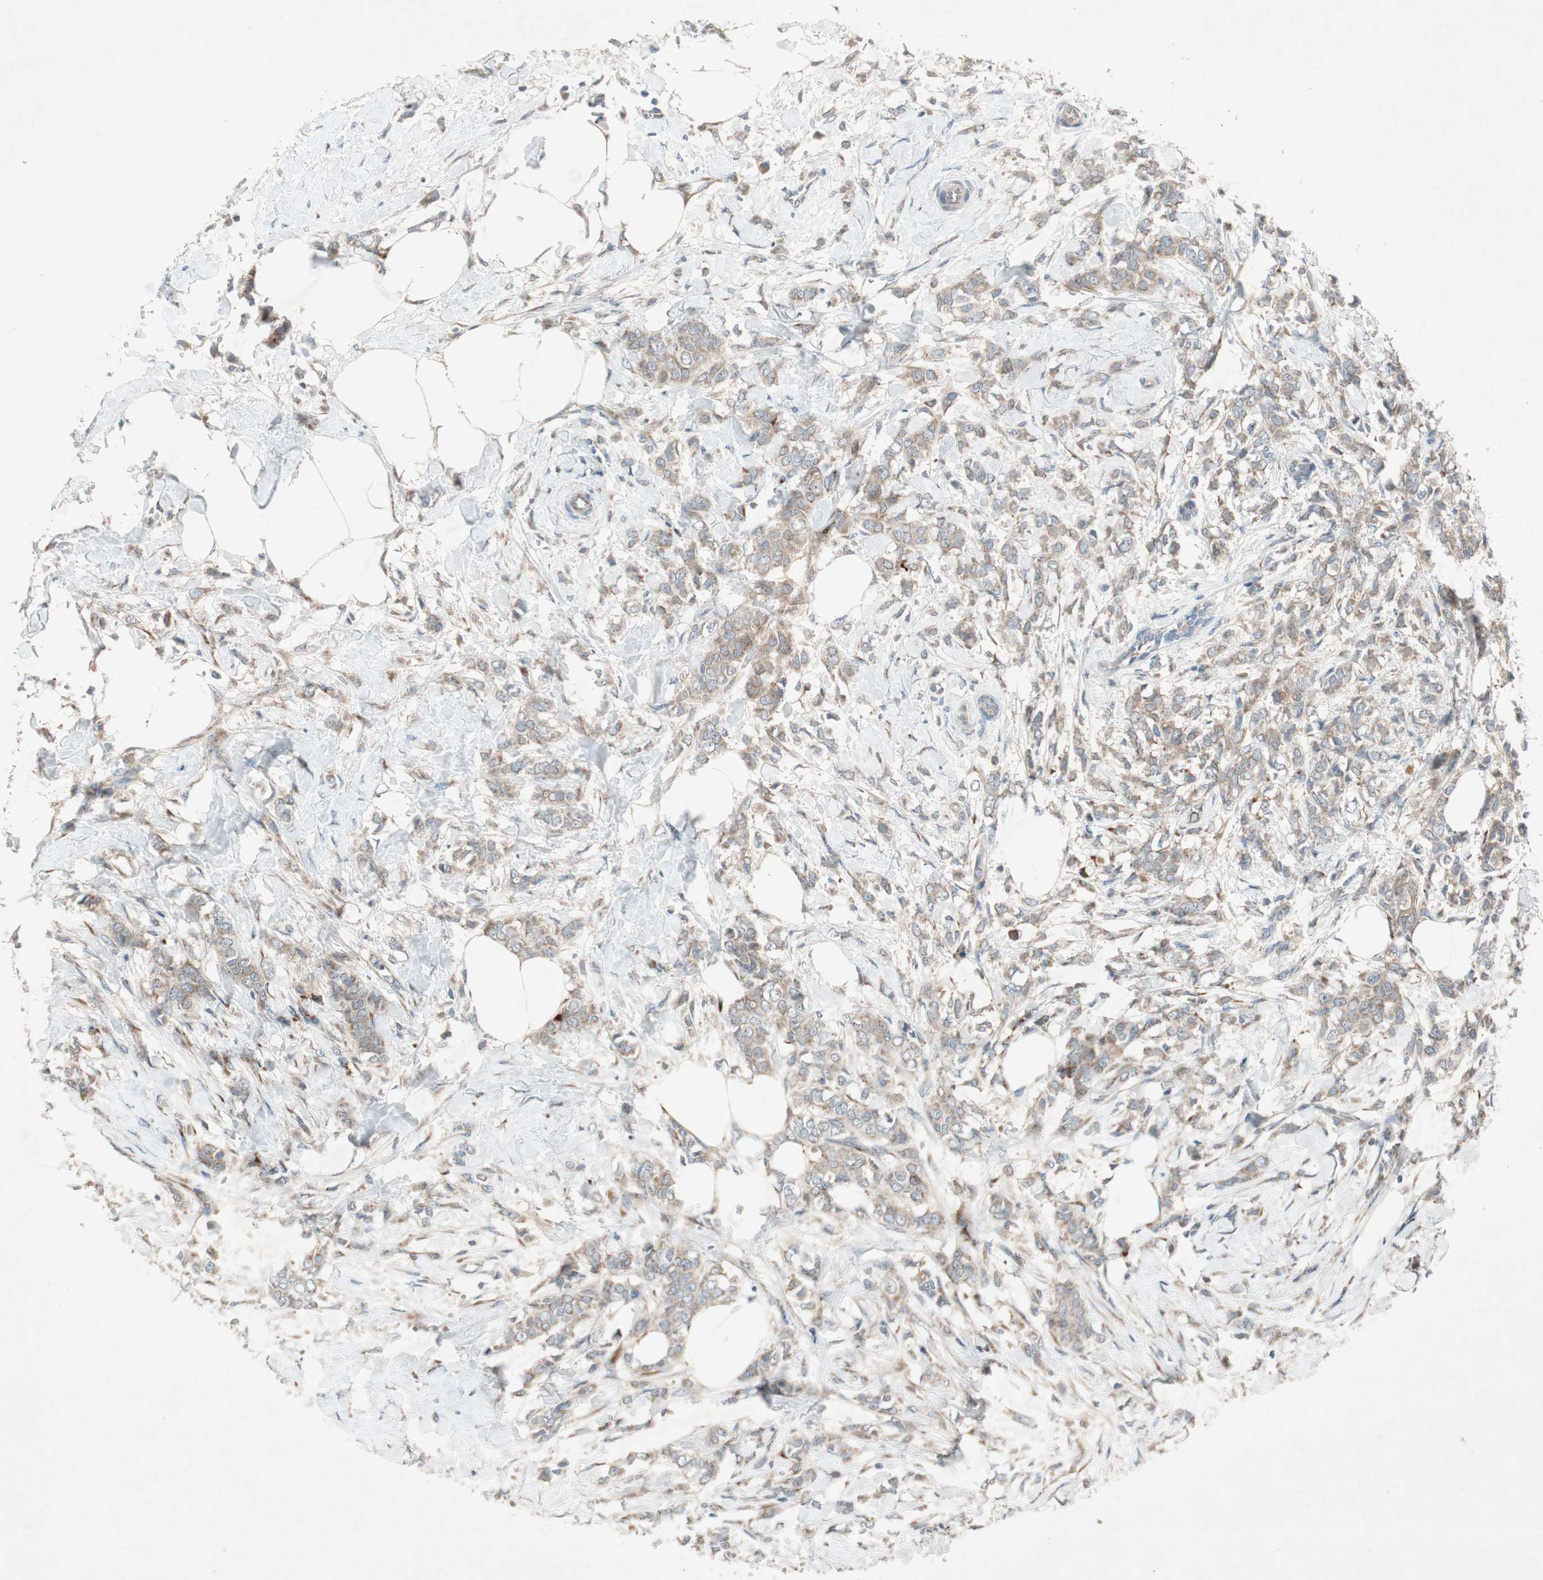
{"staining": {"intensity": "moderate", "quantity": ">75%", "location": "cytoplasmic/membranous"}, "tissue": "breast cancer", "cell_type": "Tumor cells", "image_type": "cancer", "snomed": [{"axis": "morphology", "description": "Lobular carcinoma, in situ"}, {"axis": "morphology", "description": "Lobular carcinoma"}, {"axis": "topography", "description": "Breast"}], "caption": "IHC (DAB) staining of breast cancer shows moderate cytoplasmic/membranous protein staining in about >75% of tumor cells.", "gene": "APOO", "patient": {"sex": "female", "age": 41}}